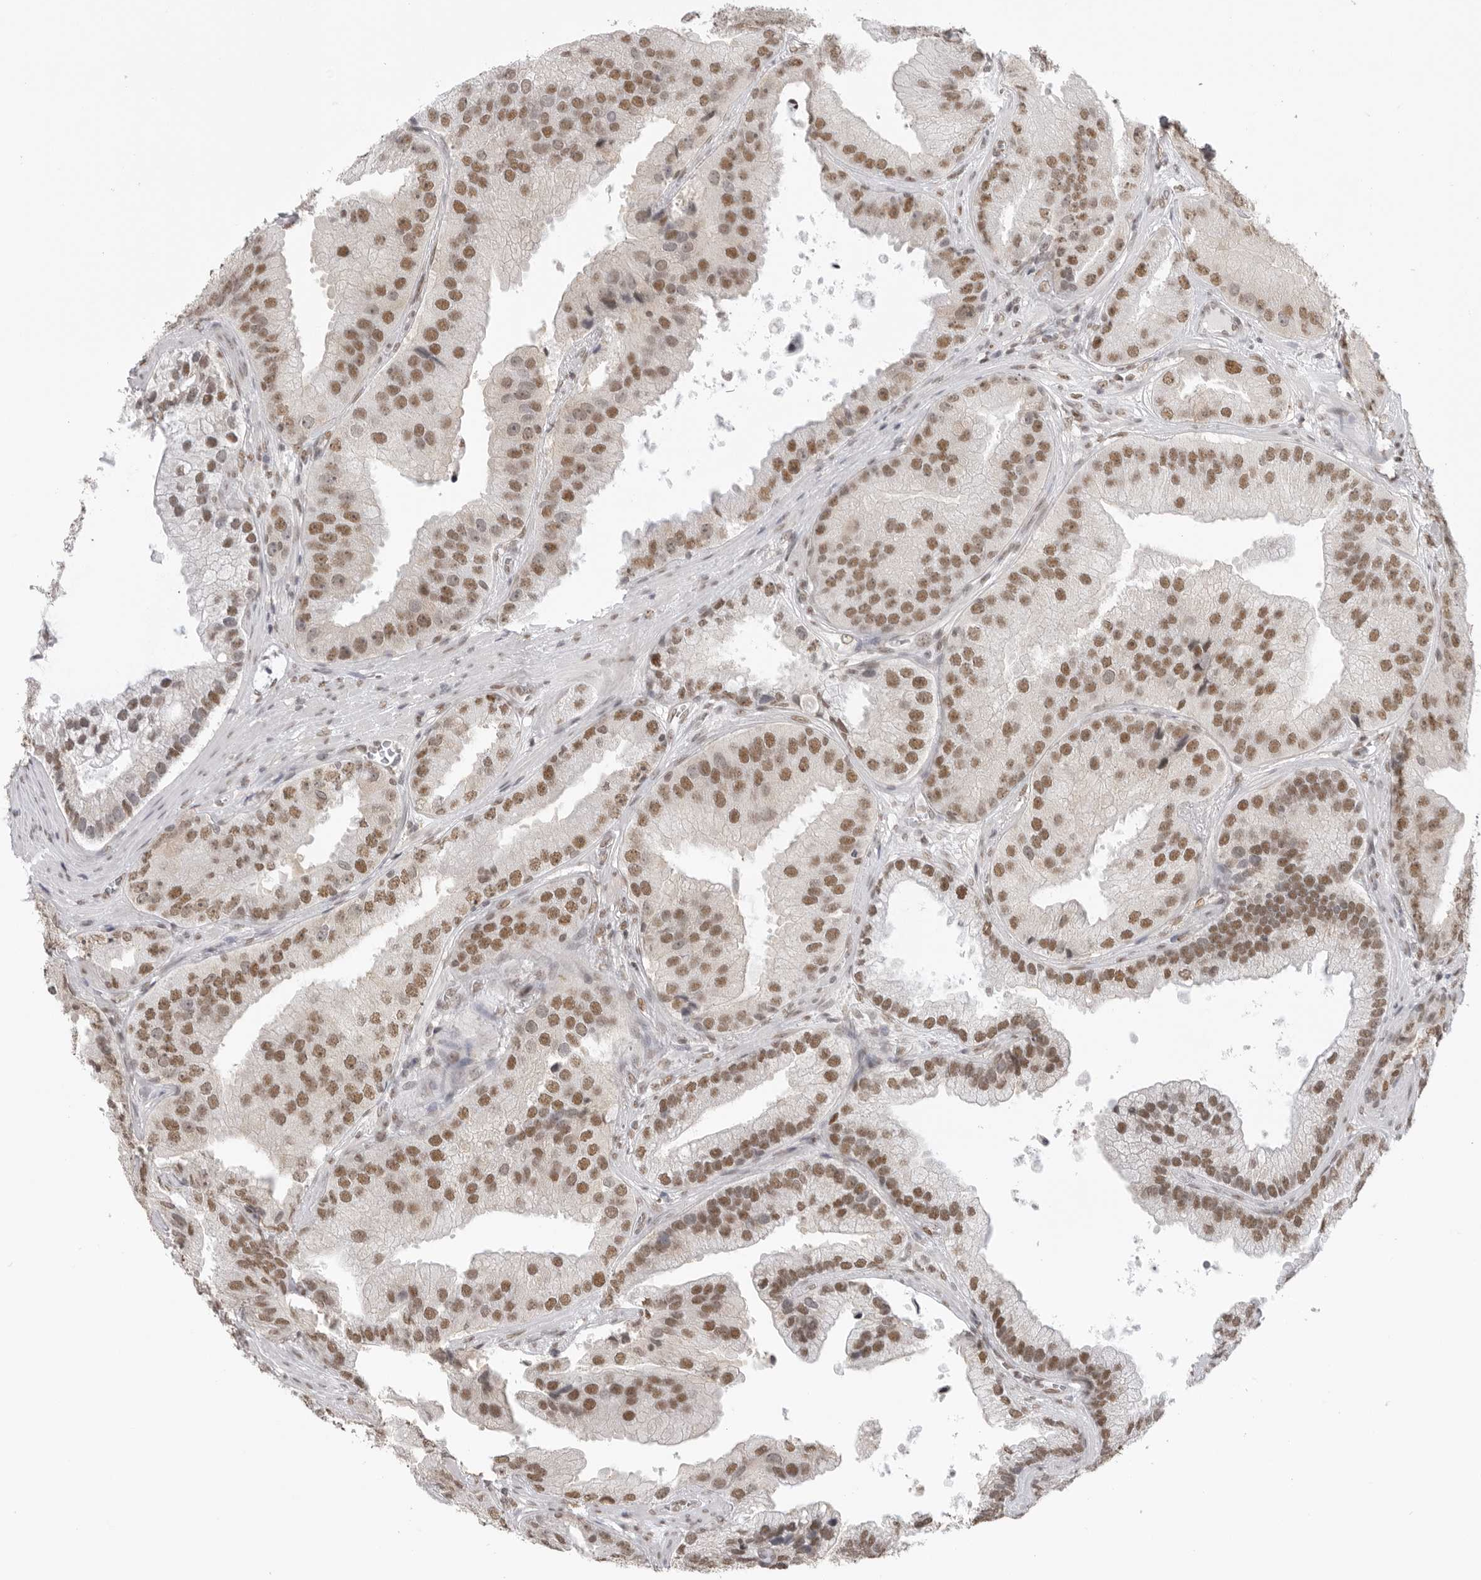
{"staining": {"intensity": "moderate", "quantity": ">75%", "location": "nuclear"}, "tissue": "prostate cancer", "cell_type": "Tumor cells", "image_type": "cancer", "snomed": [{"axis": "morphology", "description": "Adenocarcinoma, High grade"}, {"axis": "topography", "description": "Prostate"}], "caption": "Approximately >75% of tumor cells in prostate cancer show moderate nuclear protein staining as visualized by brown immunohistochemical staining.", "gene": "RPA2", "patient": {"sex": "male", "age": 70}}